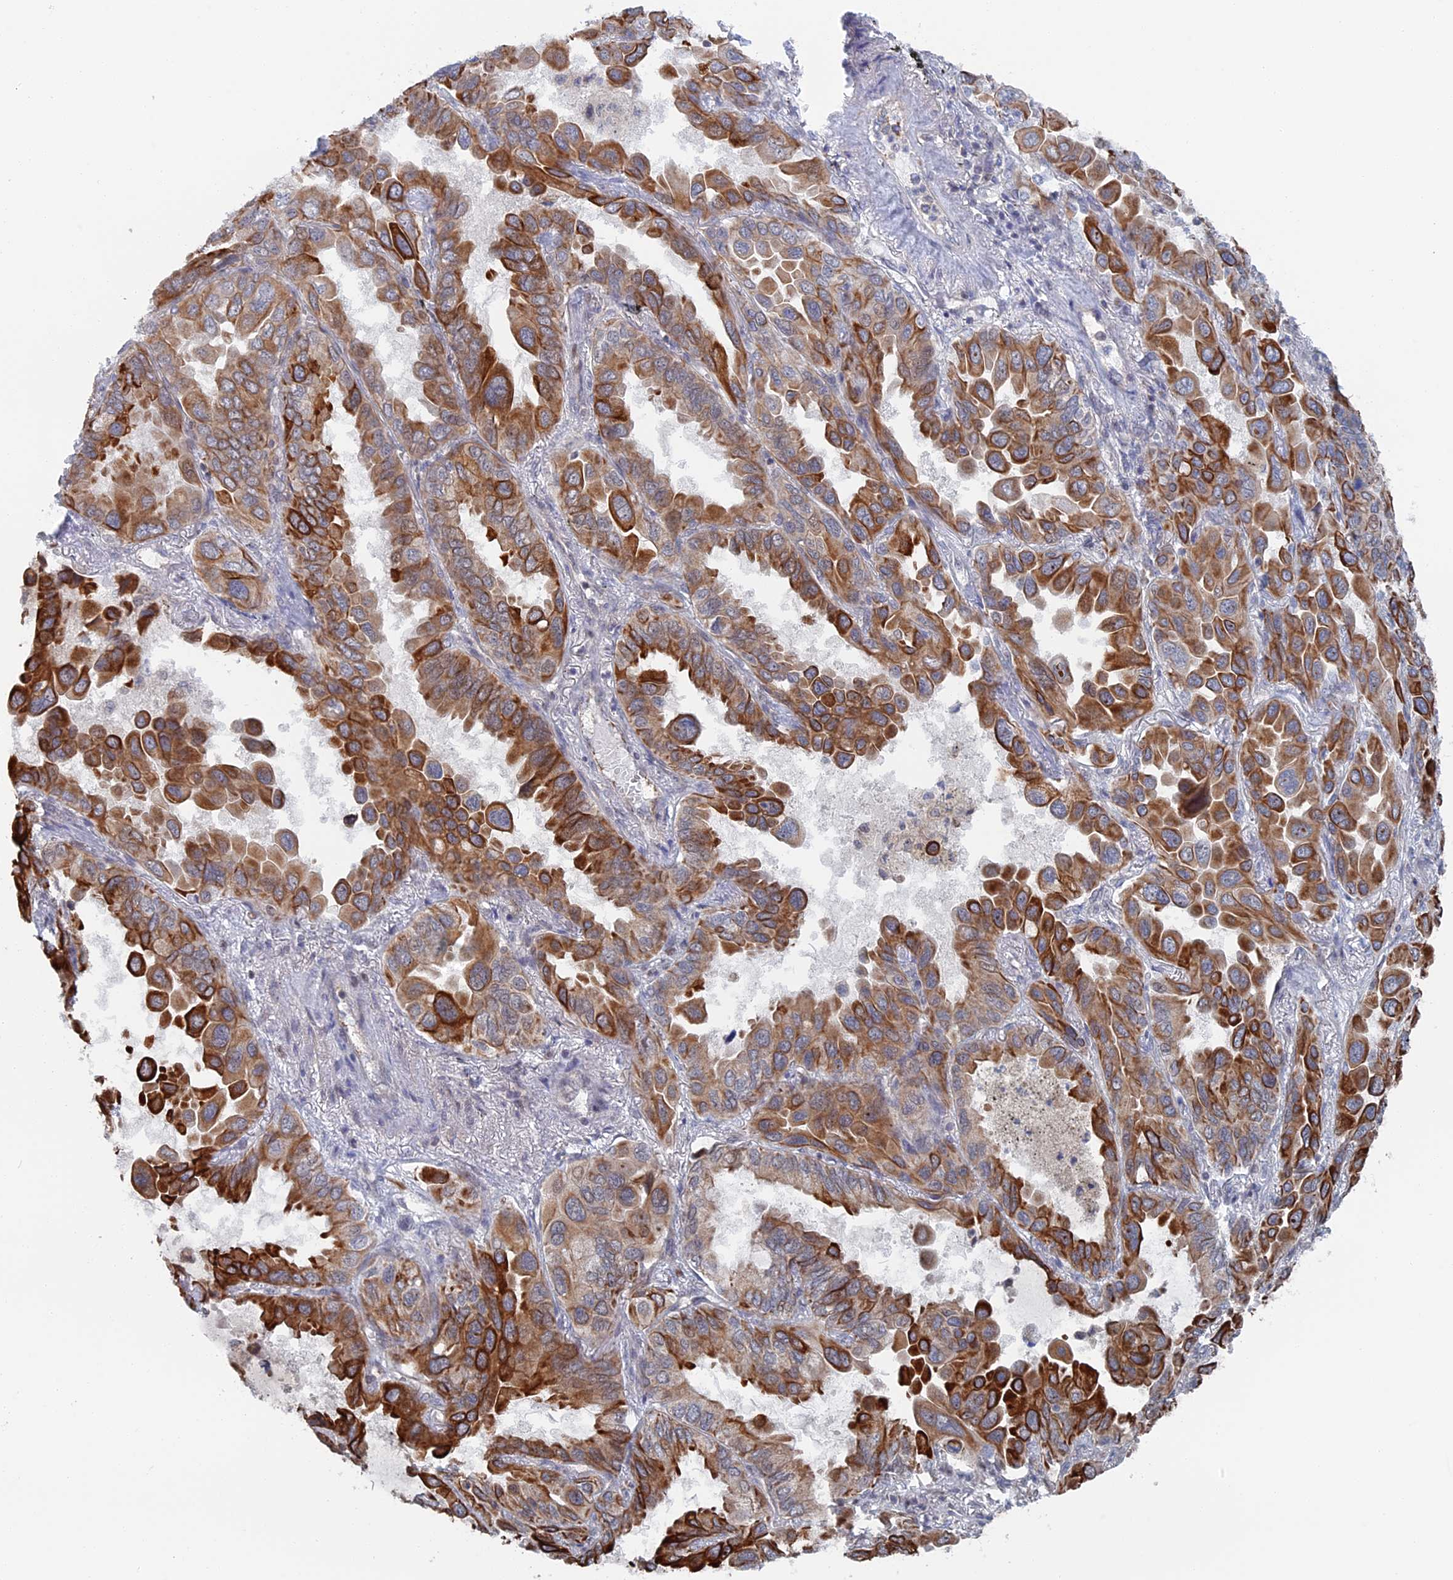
{"staining": {"intensity": "strong", "quantity": ">75%", "location": "cytoplasmic/membranous"}, "tissue": "lung cancer", "cell_type": "Tumor cells", "image_type": "cancer", "snomed": [{"axis": "morphology", "description": "Adenocarcinoma, NOS"}, {"axis": "topography", "description": "Lung"}], "caption": "An image showing strong cytoplasmic/membranous staining in about >75% of tumor cells in lung cancer (adenocarcinoma), as visualized by brown immunohistochemical staining.", "gene": "IL7", "patient": {"sex": "male", "age": 64}}